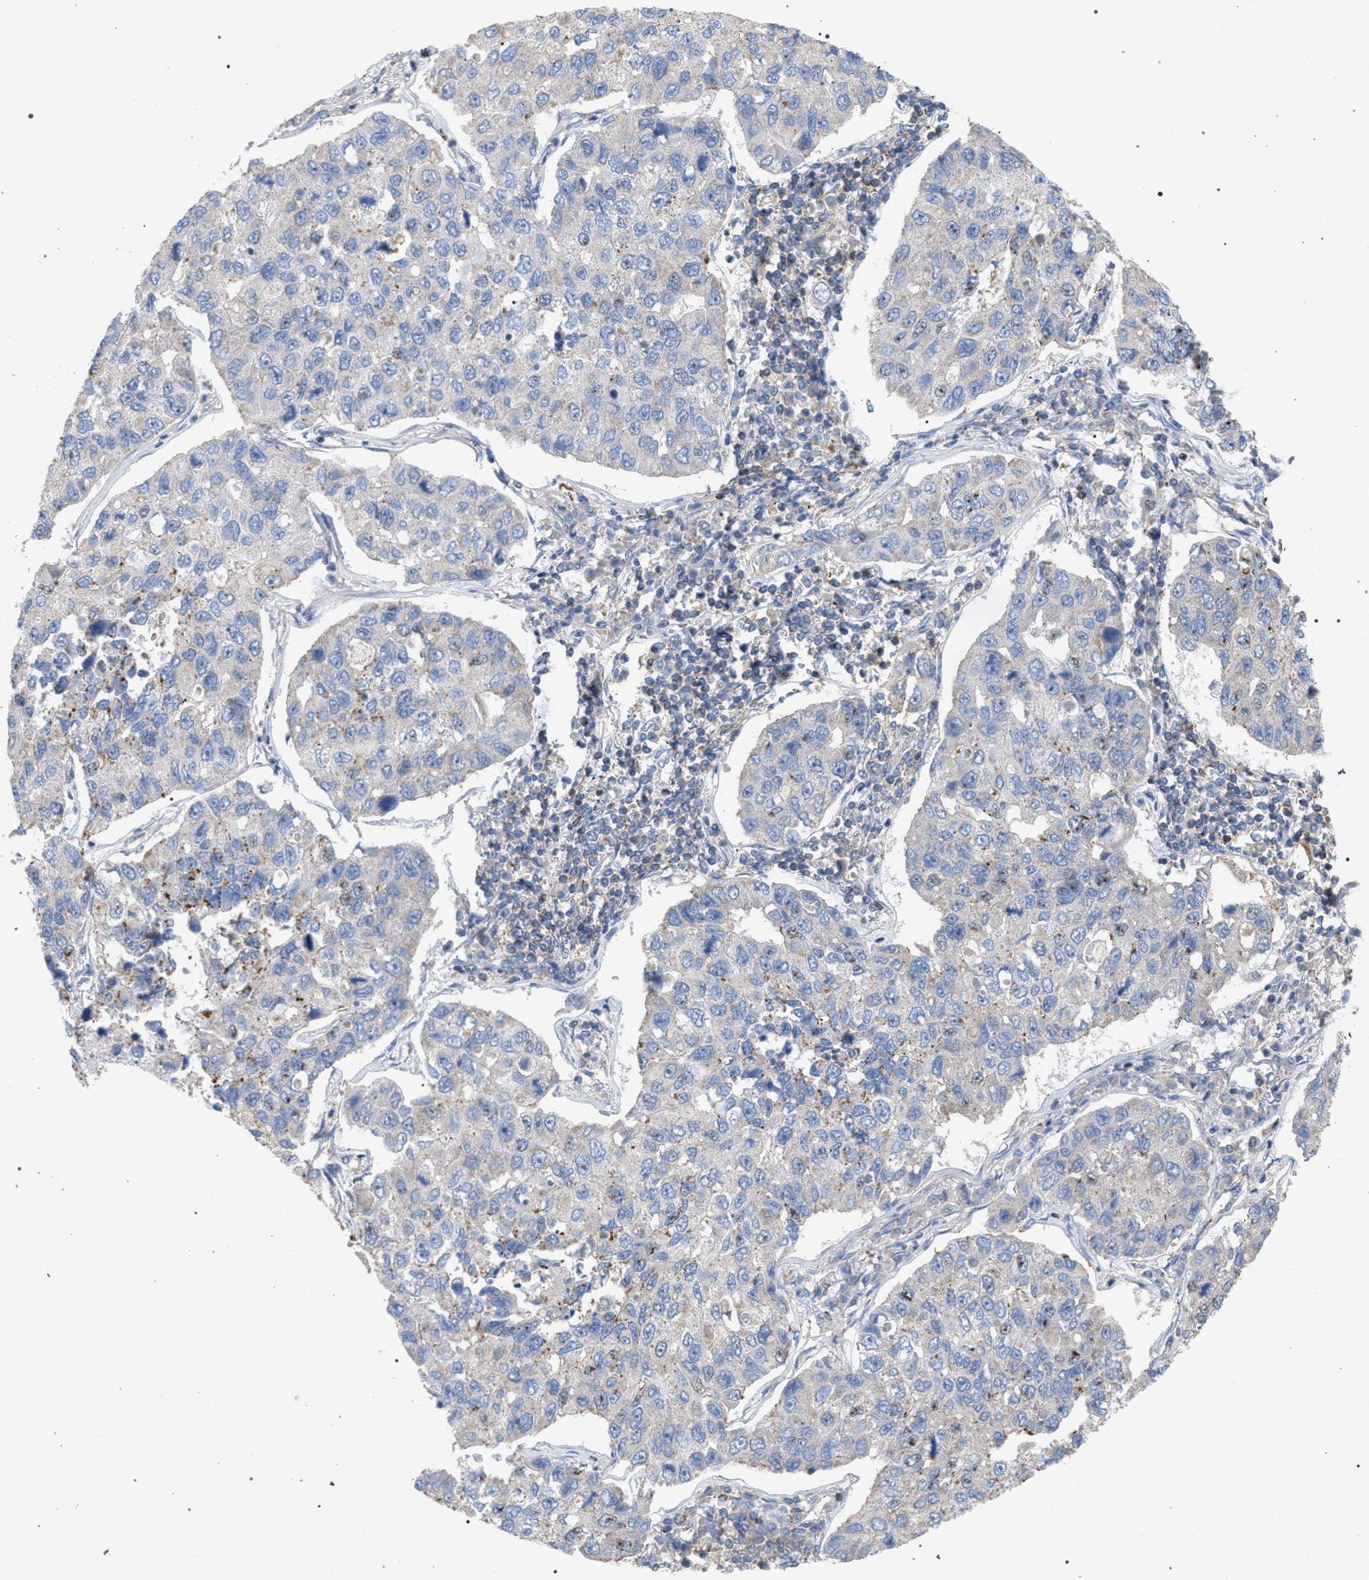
{"staining": {"intensity": "weak", "quantity": "<25%", "location": "cytoplasmic/membranous"}, "tissue": "lung cancer", "cell_type": "Tumor cells", "image_type": "cancer", "snomed": [{"axis": "morphology", "description": "Adenocarcinoma, NOS"}, {"axis": "topography", "description": "Lung"}], "caption": "Micrograph shows no protein positivity in tumor cells of lung cancer (adenocarcinoma) tissue.", "gene": "VPS13A", "patient": {"sex": "male", "age": 64}}